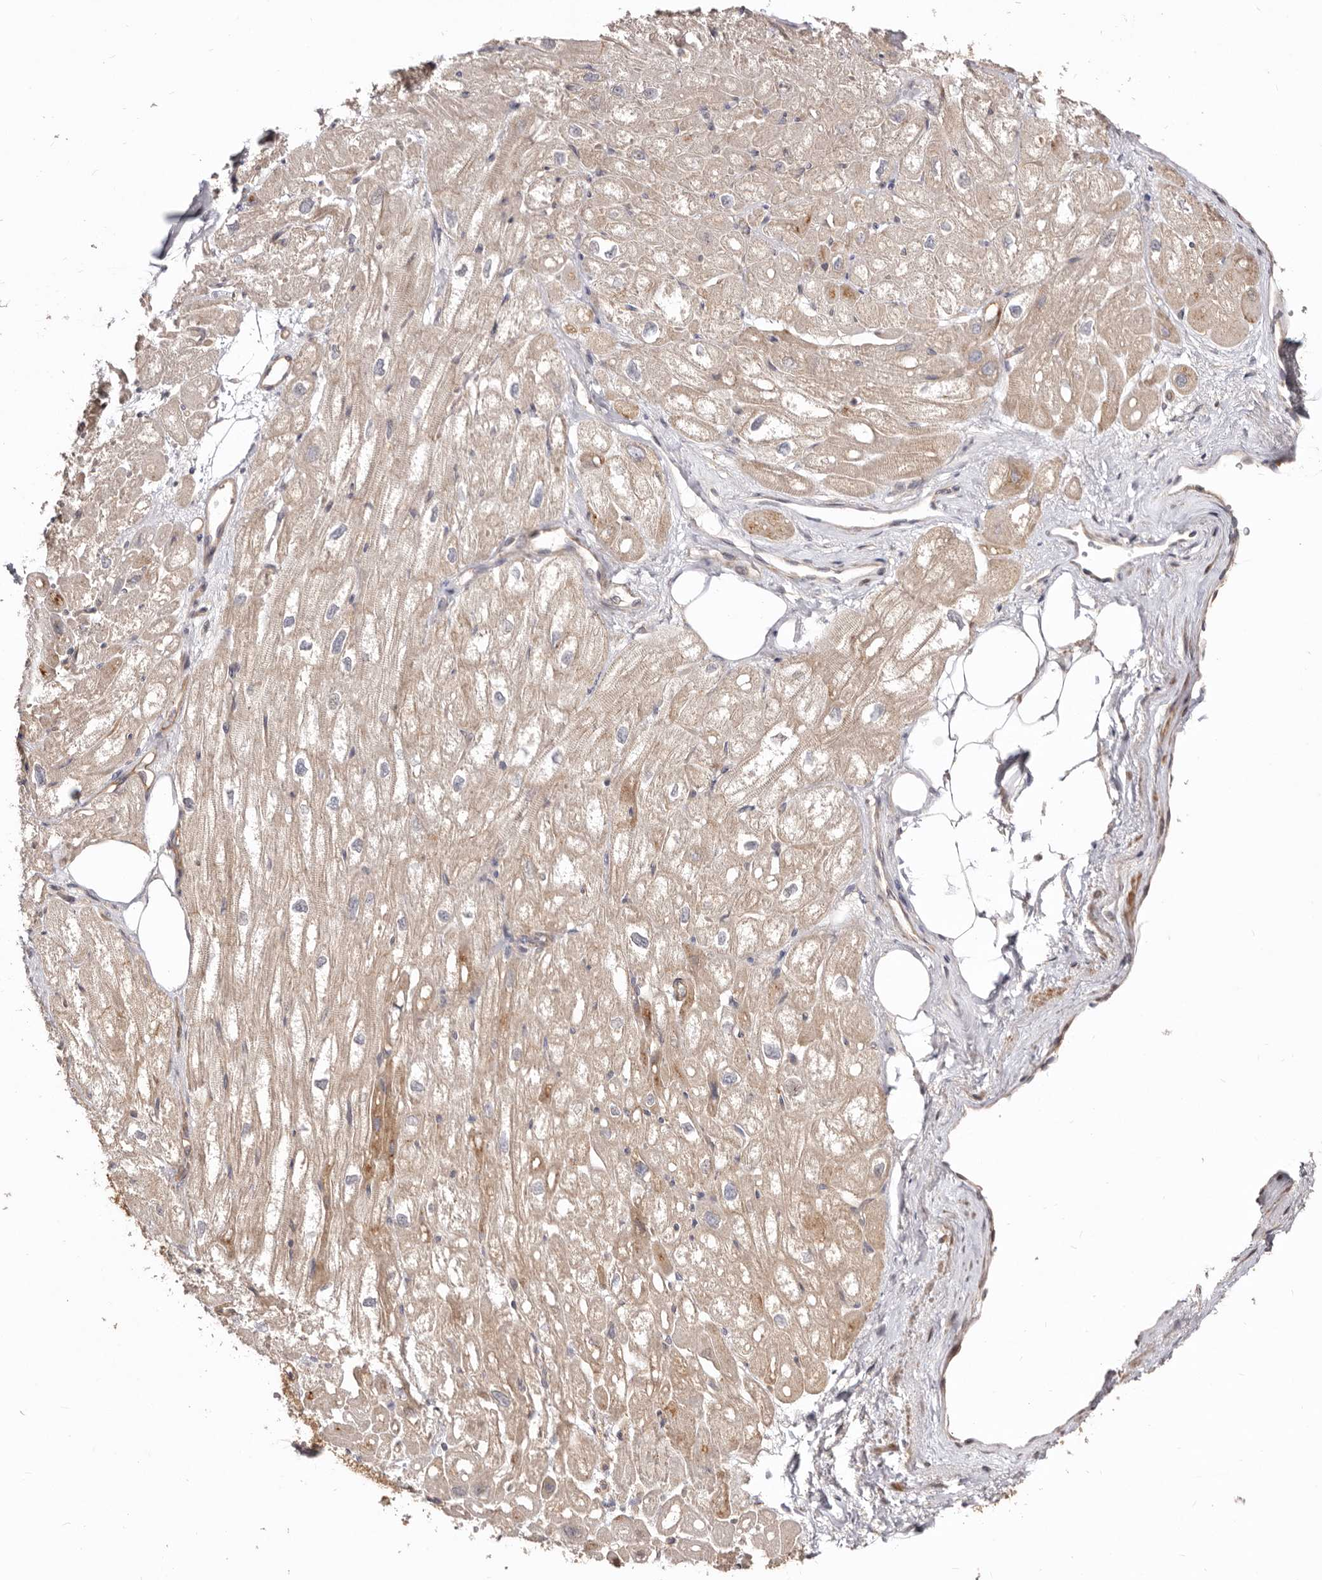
{"staining": {"intensity": "weak", "quantity": ">75%", "location": "cytoplasmic/membranous"}, "tissue": "heart muscle", "cell_type": "Cardiomyocytes", "image_type": "normal", "snomed": [{"axis": "morphology", "description": "Normal tissue, NOS"}, {"axis": "topography", "description": "Heart"}], "caption": "IHC staining of benign heart muscle, which exhibits low levels of weak cytoplasmic/membranous expression in approximately >75% of cardiomyocytes indicating weak cytoplasmic/membranous protein positivity. The staining was performed using DAB (3,3'-diaminobenzidine) (brown) for protein detection and nuclei were counterstained in hematoxylin (blue).", "gene": "GPATCH4", "patient": {"sex": "male", "age": 50}}